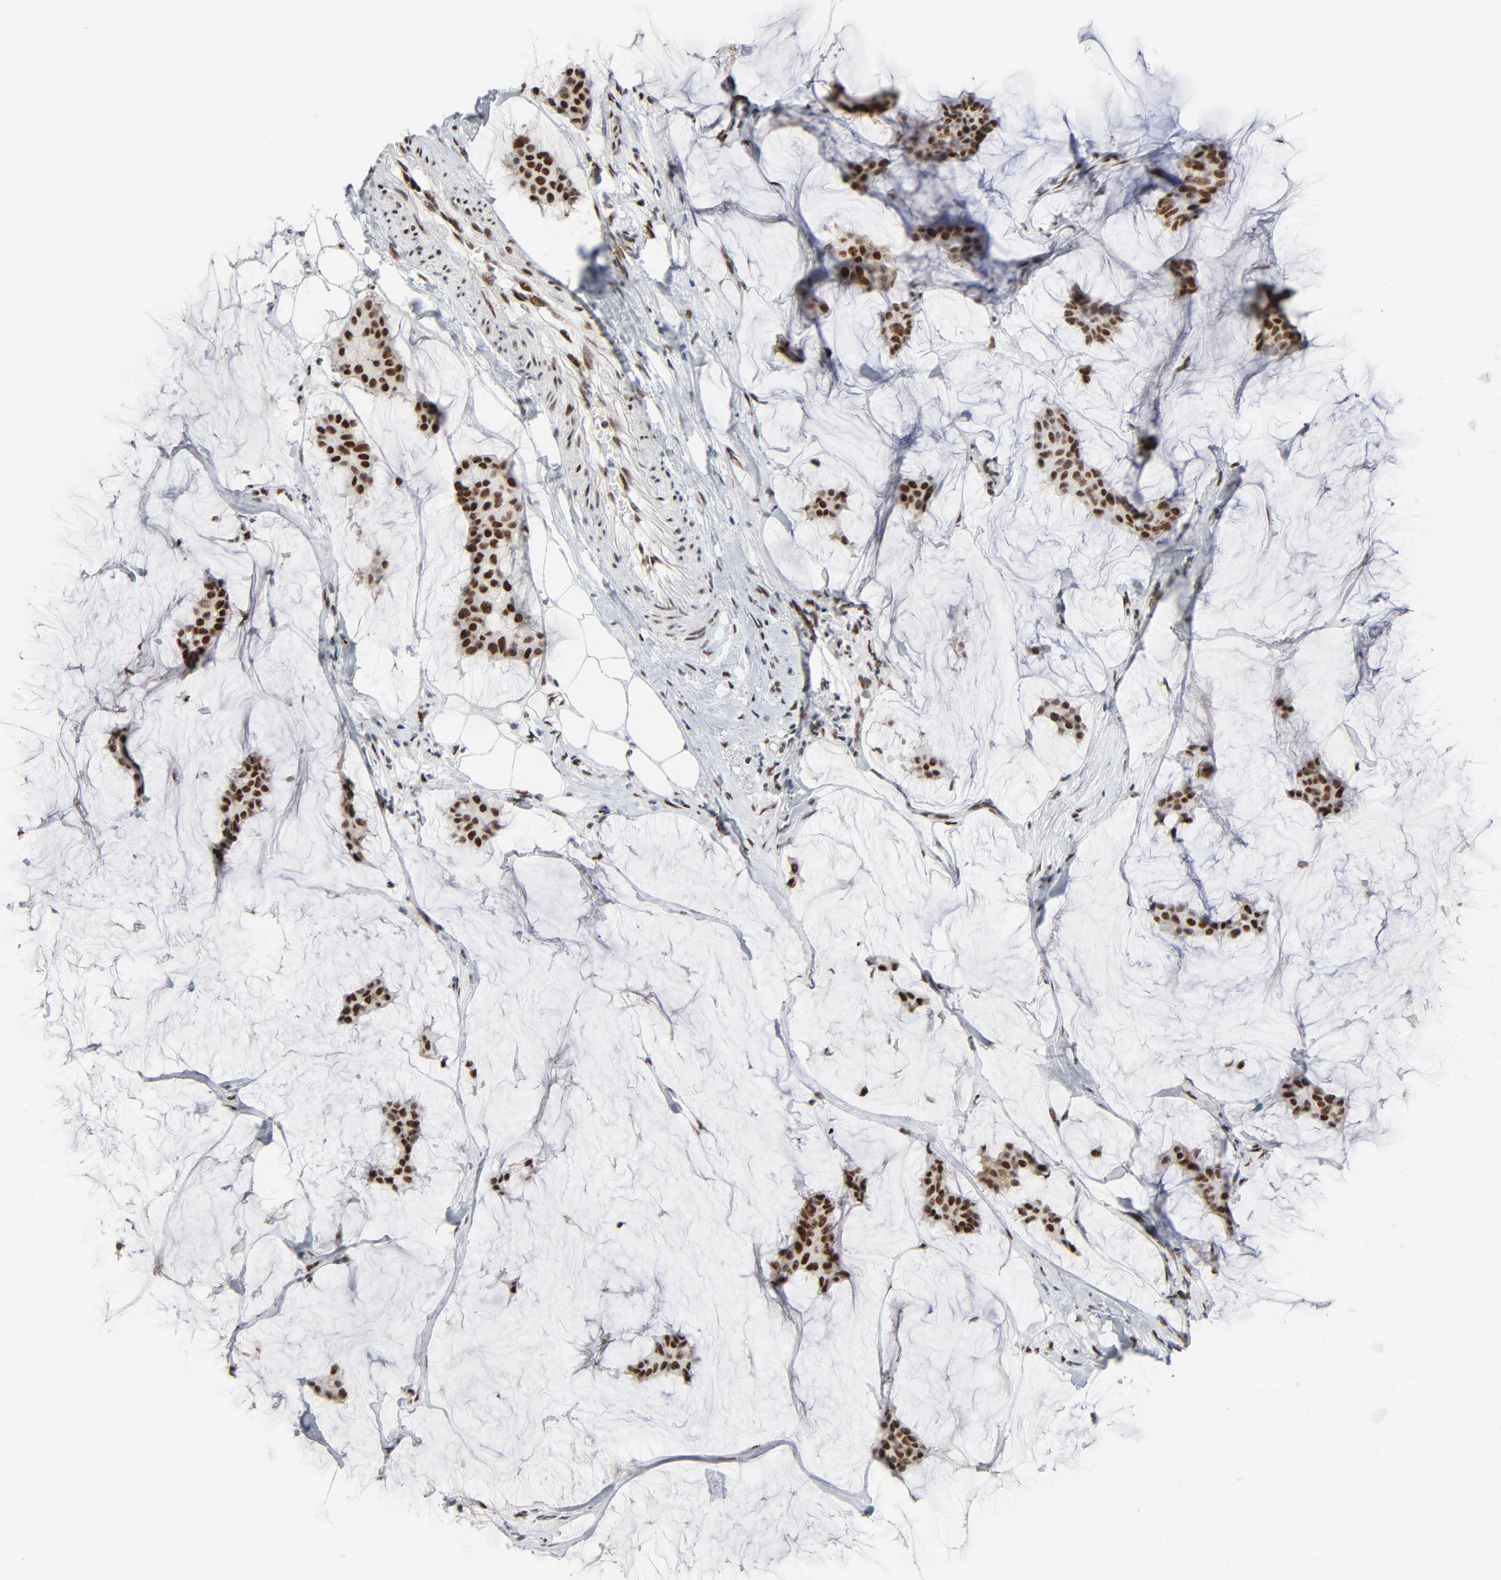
{"staining": {"intensity": "strong", "quantity": ">75%", "location": "nuclear"}, "tissue": "breast cancer", "cell_type": "Tumor cells", "image_type": "cancer", "snomed": [{"axis": "morphology", "description": "Duct carcinoma"}, {"axis": "topography", "description": "Breast"}], "caption": "Tumor cells show high levels of strong nuclear expression in about >75% of cells in human breast cancer (intraductal carcinoma).", "gene": "HSF1", "patient": {"sex": "female", "age": 93}}